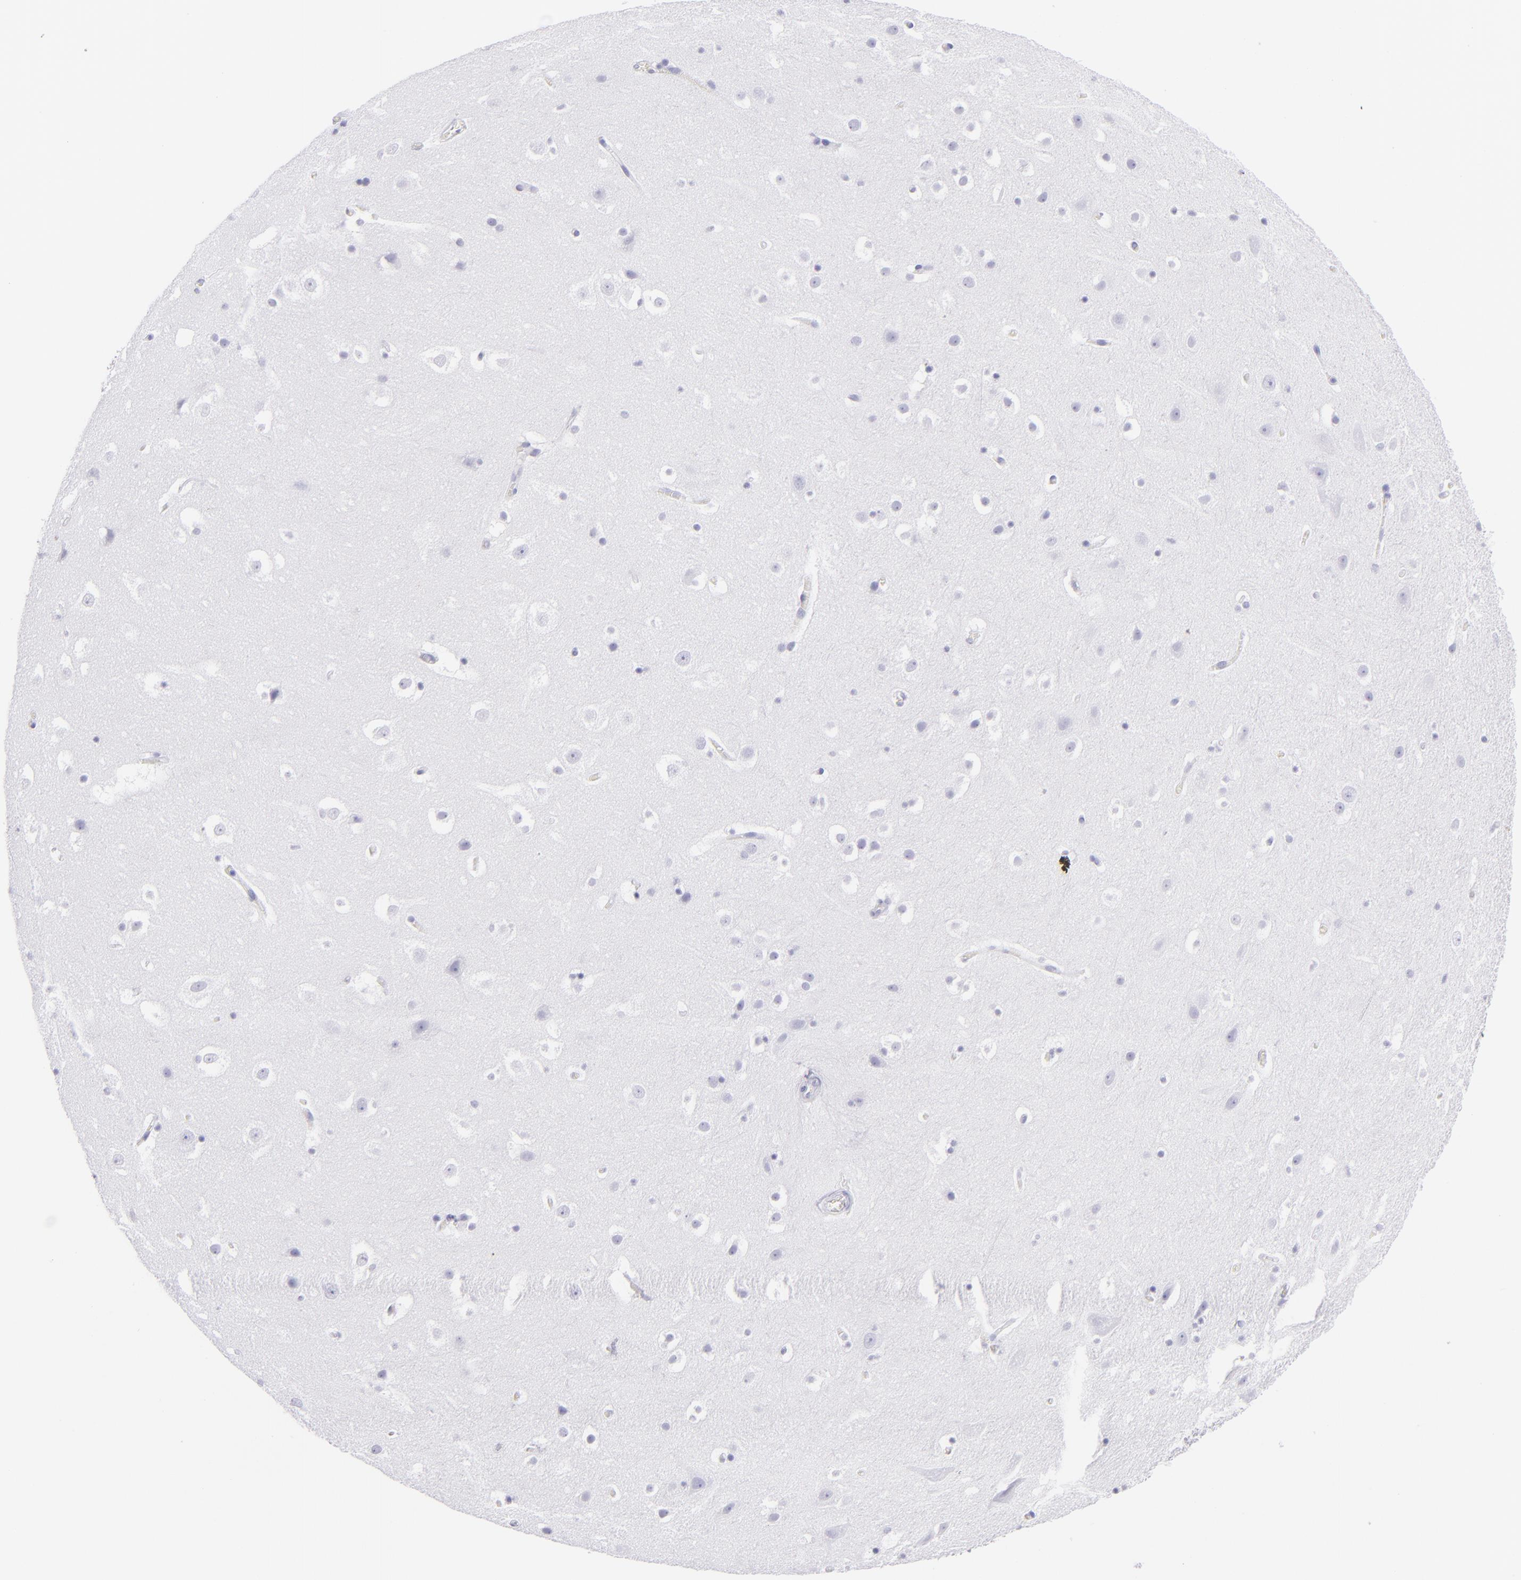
{"staining": {"intensity": "negative", "quantity": "none", "location": "none"}, "tissue": "hippocampus", "cell_type": "Glial cells", "image_type": "normal", "snomed": [{"axis": "morphology", "description": "Normal tissue, NOS"}, {"axis": "topography", "description": "Hippocampus"}], "caption": "Immunohistochemistry (IHC) of normal hippocampus shows no positivity in glial cells. (Immunohistochemistry, brightfield microscopy, high magnification).", "gene": "PRPH", "patient": {"sex": "male", "age": 45}}